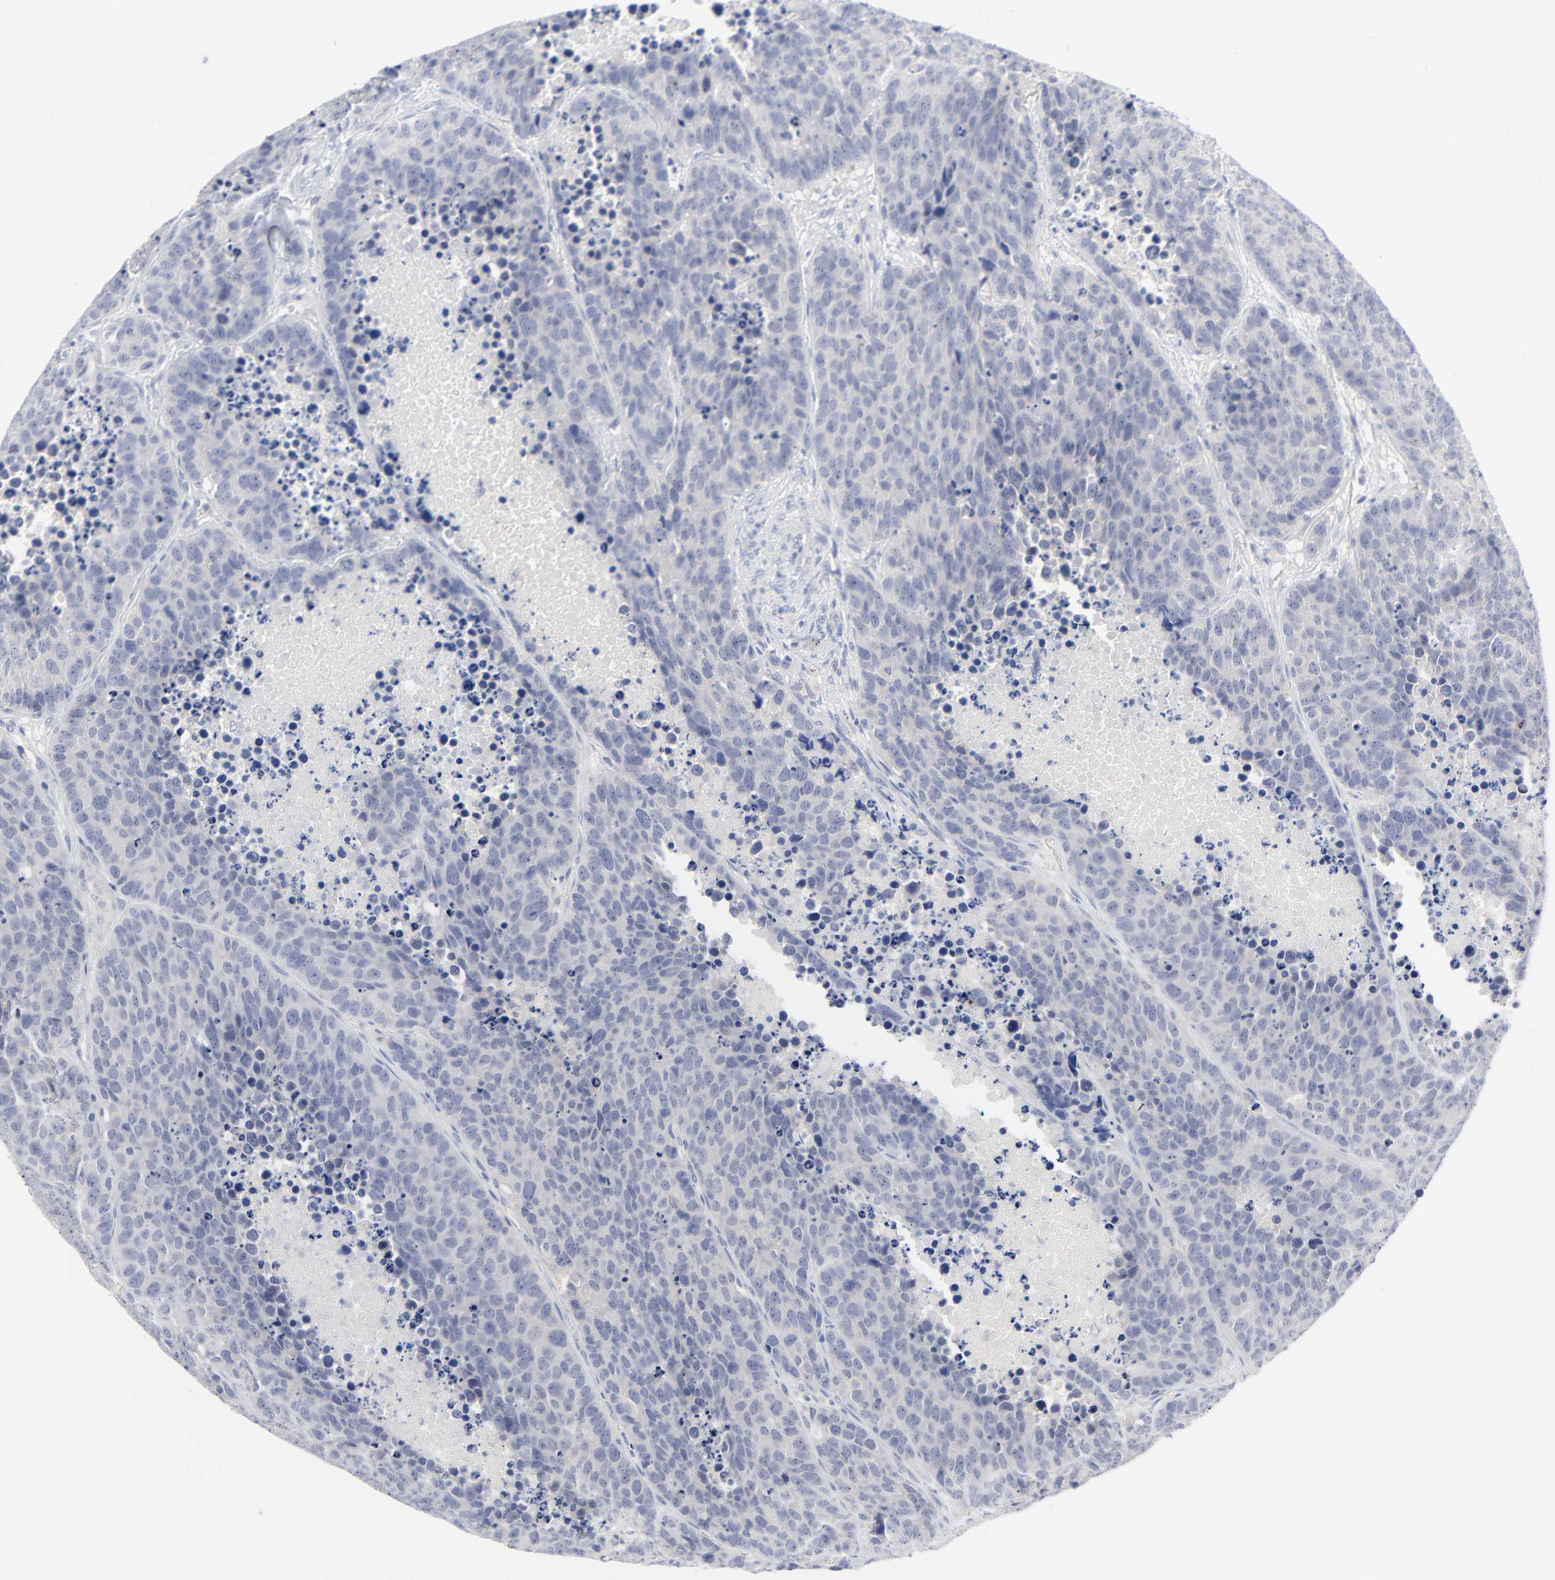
{"staining": {"intensity": "negative", "quantity": "none", "location": "none"}, "tissue": "carcinoid", "cell_type": "Tumor cells", "image_type": "cancer", "snomed": [{"axis": "morphology", "description": "Carcinoid, malignant, NOS"}, {"axis": "topography", "description": "Lung"}], "caption": "Human malignant carcinoid stained for a protein using IHC demonstrates no expression in tumor cells.", "gene": "CLEC4G", "patient": {"sex": "male", "age": 60}}